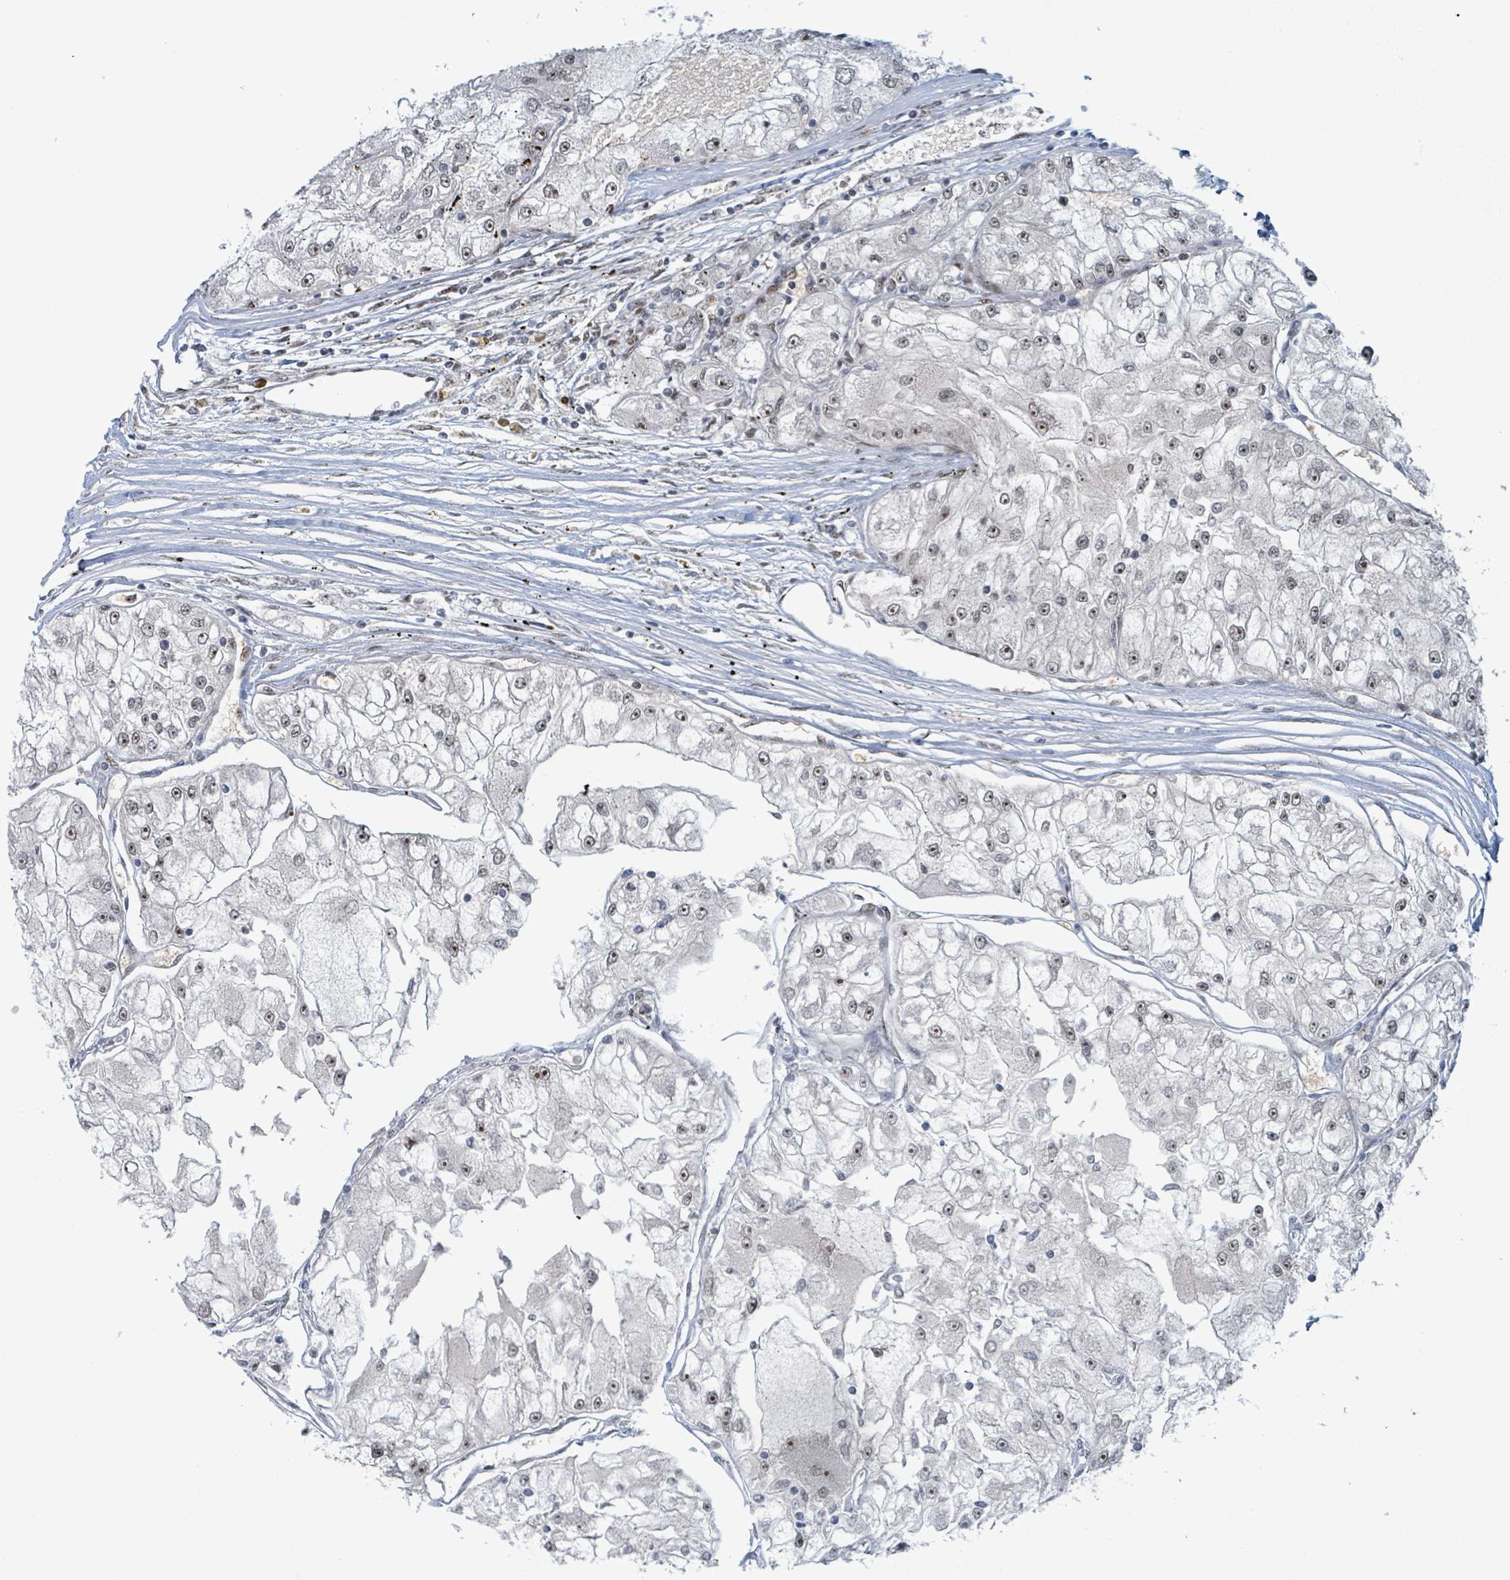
{"staining": {"intensity": "moderate", "quantity": "25%-75%", "location": "nuclear"}, "tissue": "renal cancer", "cell_type": "Tumor cells", "image_type": "cancer", "snomed": [{"axis": "morphology", "description": "Adenocarcinoma, NOS"}, {"axis": "topography", "description": "Kidney"}], "caption": "Renal adenocarcinoma stained for a protein (brown) exhibits moderate nuclear positive staining in approximately 25%-75% of tumor cells.", "gene": "KLF3", "patient": {"sex": "female", "age": 72}}